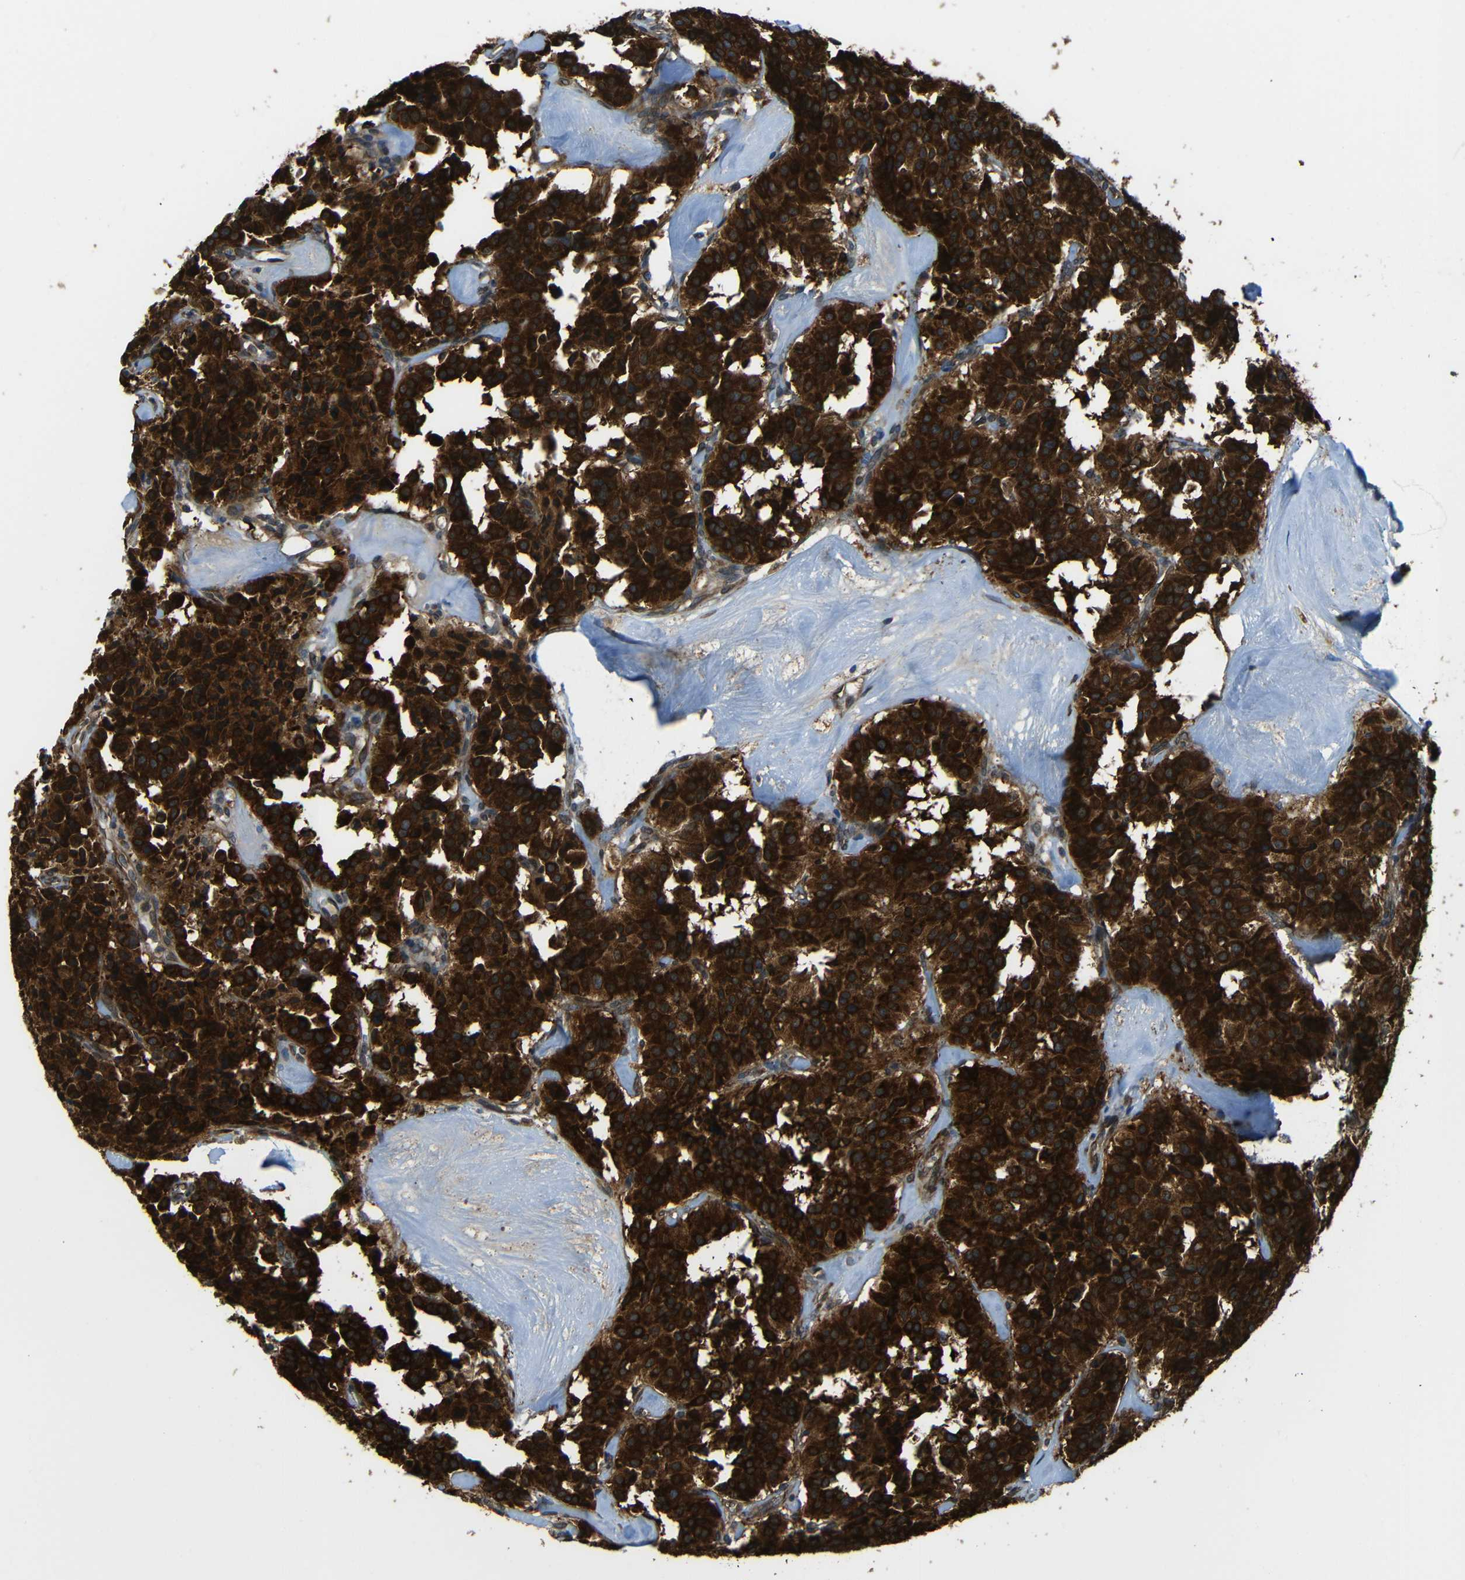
{"staining": {"intensity": "strong", "quantity": ">75%", "location": "cytoplasmic/membranous"}, "tissue": "carcinoid", "cell_type": "Tumor cells", "image_type": "cancer", "snomed": [{"axis": "morphology", "description": "Carcinoid, malignant, NOS"}, {"axis": "topography", "description": "Lung"}], "caption": "The photomicrograph shows immunohistochemical staining of malignant carcinoid. There is strong cytoplasmic/membranous staining is identified in about >75% of tumor cells. The staining was performed using DAB to visualize the protein expression in brown, while the nuclei were stained in blue with hematoxylin (Magnification: 20x).", "gene": "VAPB", "patient": {"sex": "male", "age": 30}}